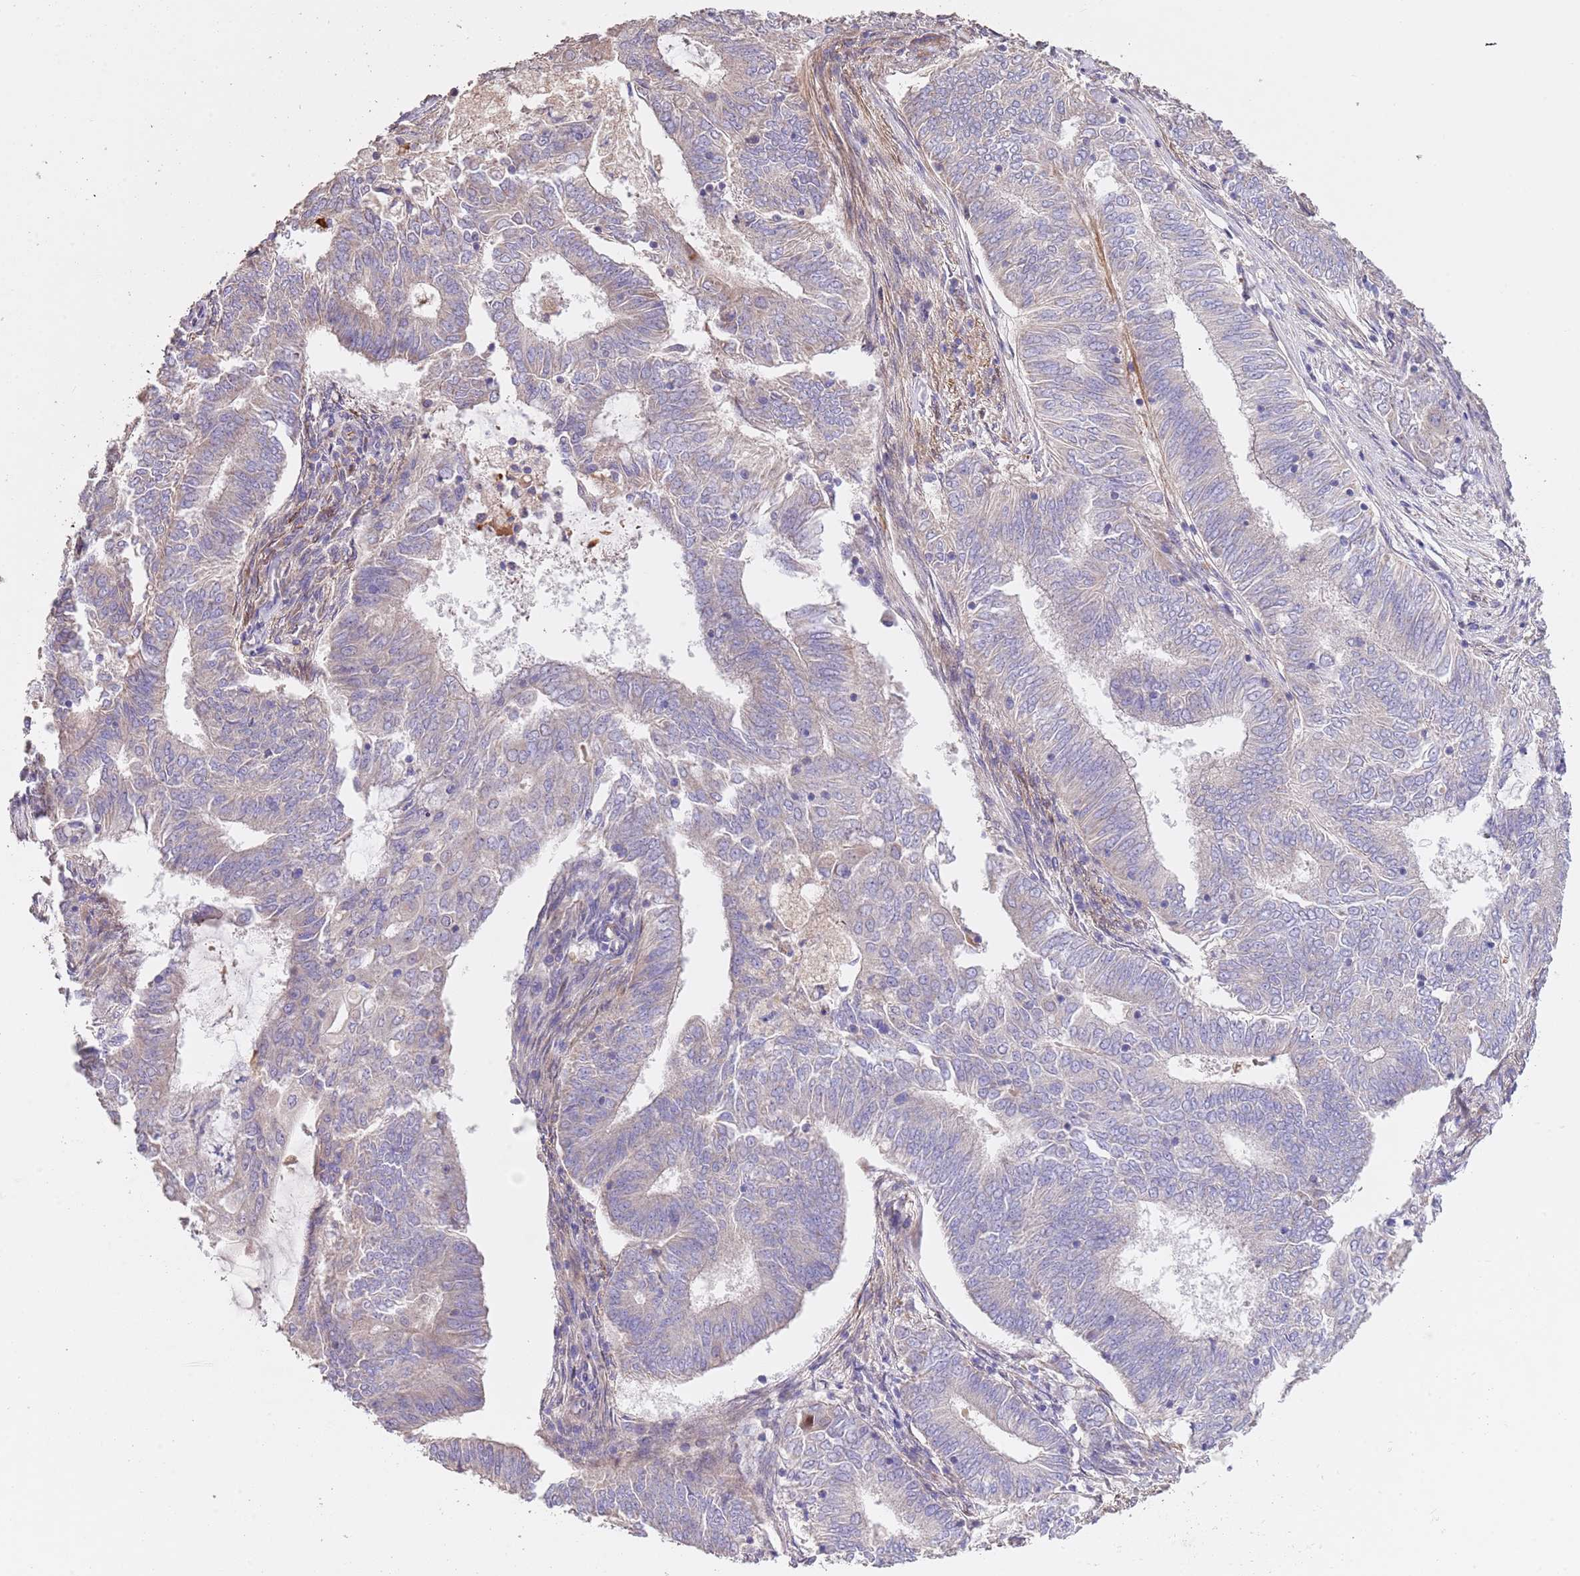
{"staining": {"intensity": "negative", "quantity": "none", "location": "none"}, "tissue": "endometrial cancer", "cell_type": "Tumor cells", "image_type": "cancer", "snomed": [{"axis": "morphology", "description": "Adenocarcinoma, NOS"}, {"axis": "topography", "description": "Endometrium"}], "caption": "DAB immunohistochemical staining of human endometrial cancer (adenocarcinoma) reveals no significant positivity in tumor cells. The staining is performed using DAB (3,3'-diaminobenzidine) brown chromogen with nuclei counter-stained in using hematoxylin.", "gene": "PIGA", "patient": {"sex": "female", "age": 62}}